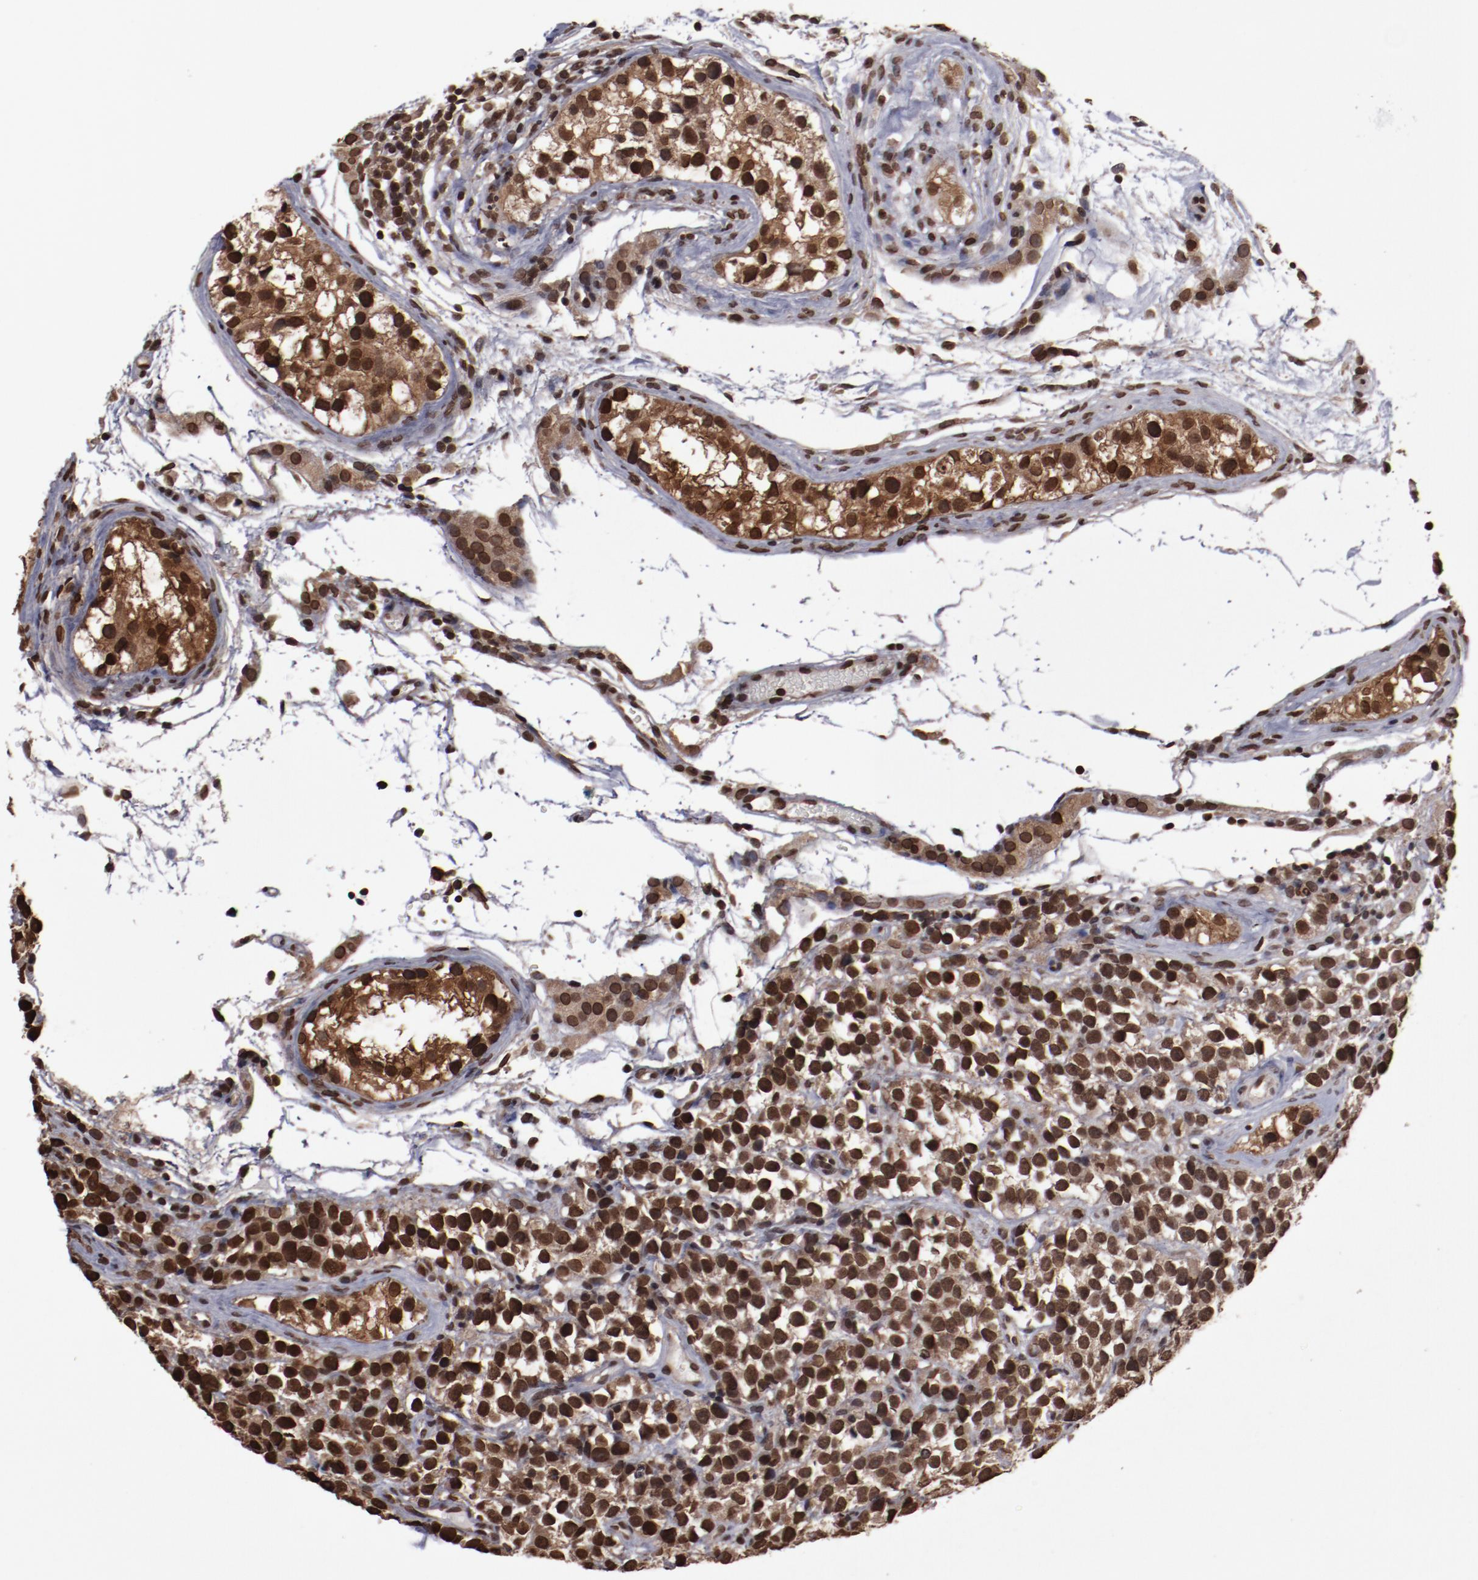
{"staining": {"intensity": "strong", "quantity": ">75%", "location": "nuclear"}, "tissue": "testis cancer", "cell_type": "Tumor cells", "image_type": "cancer", "snomed": [{"axis": "morphology", "description": "Seminoma, NOS"}, {"axis": "topography", "description": "Testis"}], "caption": "Immunohistochemistry (DAB (3,3'-diaminobenzidine)) staining of human testis cancer (seminoma) reveals strong nuclear protein positivity in about >75% of tumor cells. (IHC, brightfield microscopy, high magnification).", "gene": "AKT1", "patient": {"sex": "male", "age": 25}}